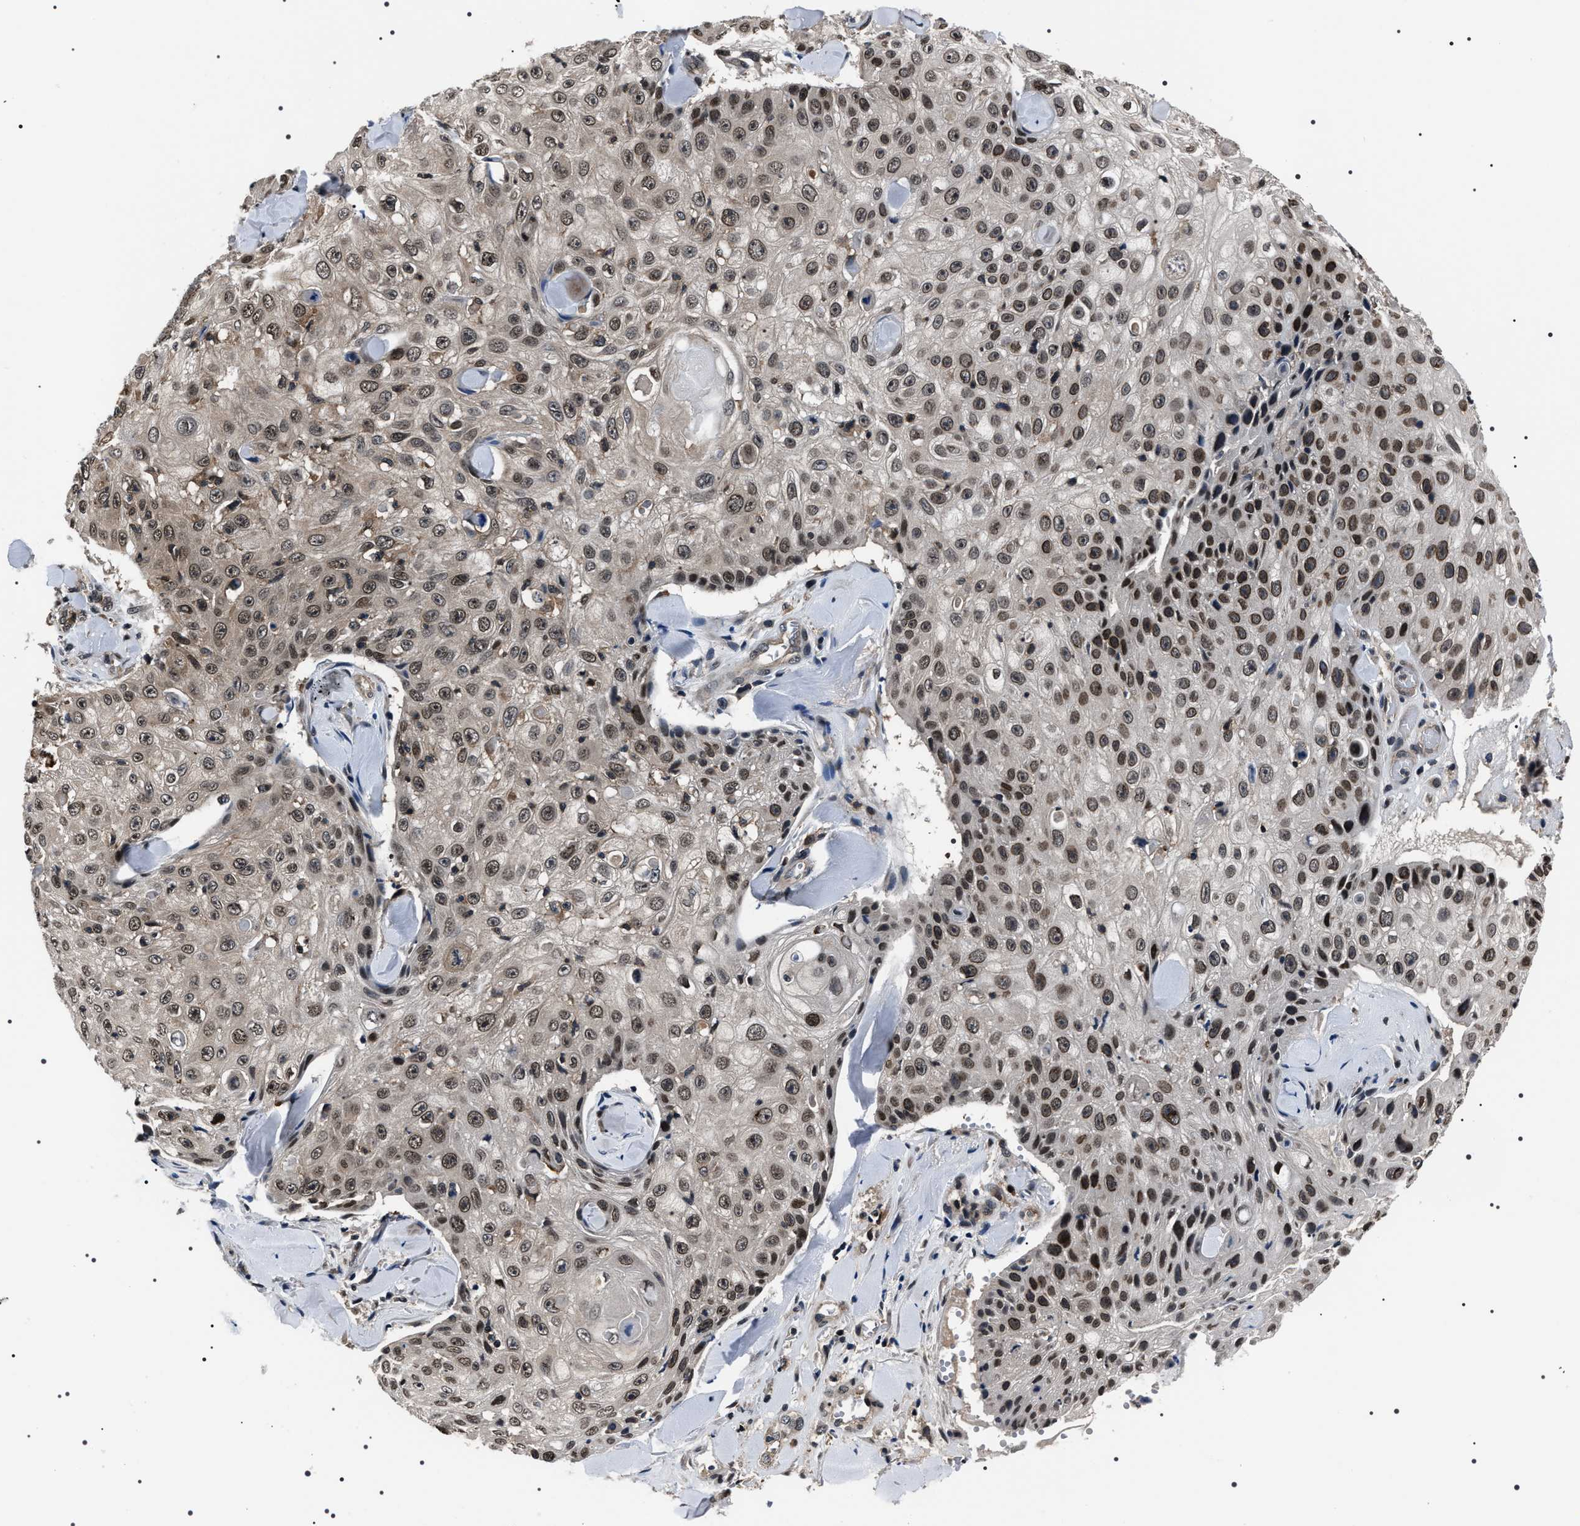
{"staining": {"intensity": "moderate", "quantity": ">75%", "location": "nuclear"}, "tissue": "skin cancer", "cell_type": "Tumor cells", "image_type": "cancer", "snomed": [{"axis": "morphology", "description": "Squamous cell carcinoma, NOS"}, {"axis": "topography", "description": "Skin"}], "caption": "Skin cancer (squamous cell carcinoma) stained with immunohistochemistry (IHC) displays moderate nuclear positivity in about >75% of tumor cells.", "gene": "SIPA1", "patient": {"sex": "male", "age": 86}}